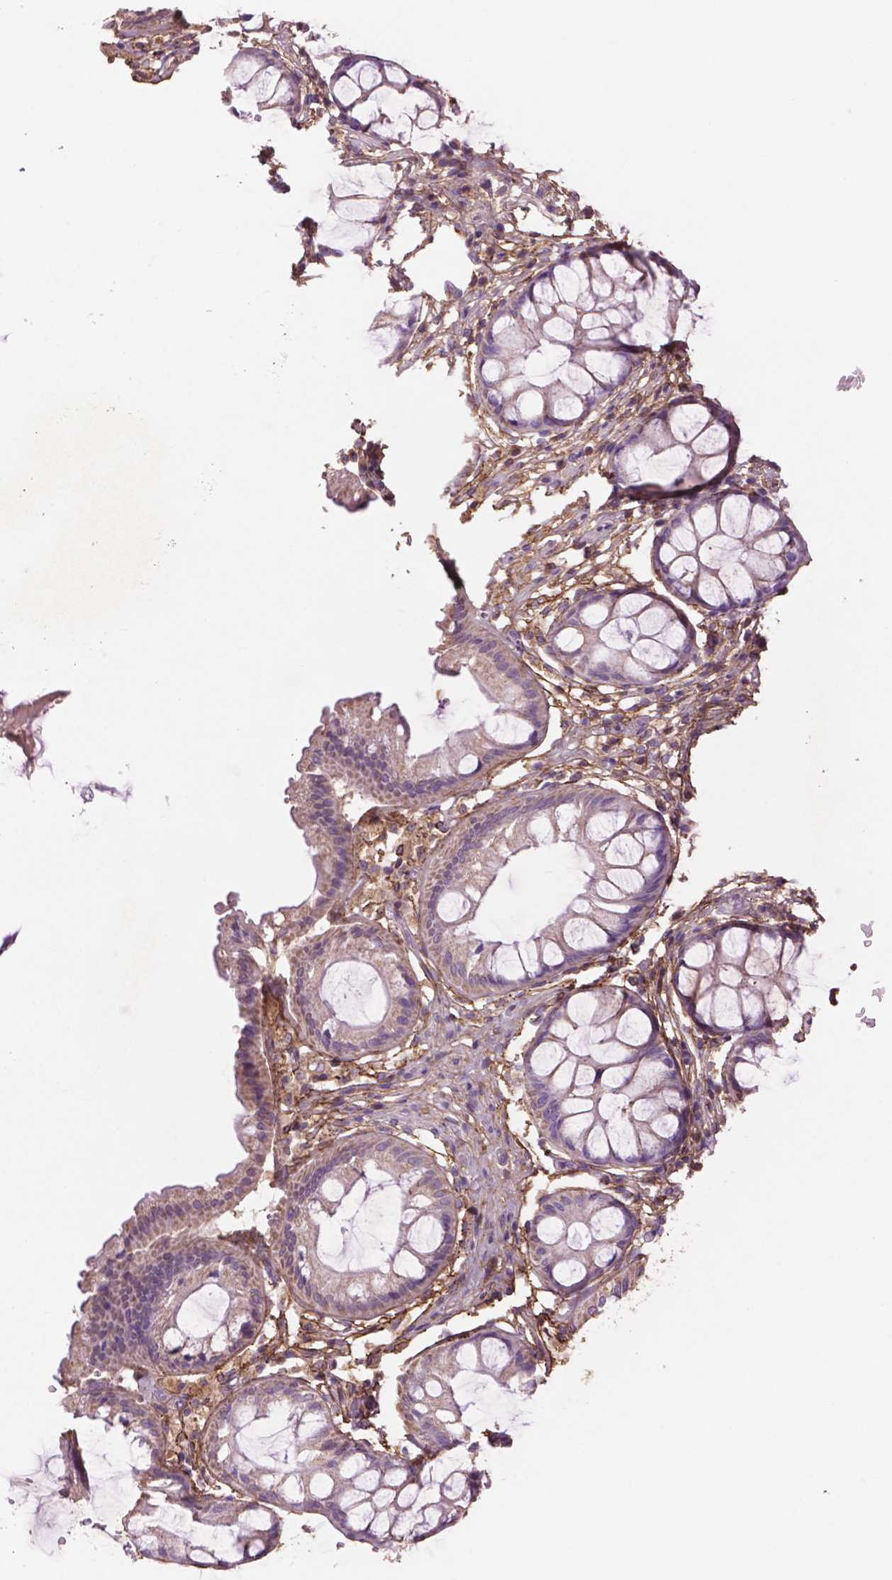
{"staining": {"intensity": "negative", "quantity": "none", "location": "none"}, "tissue": "rectum", "cell_type": "Glandular cells", "image_type": "normal", "snomed": [{"axis": "morphology", "description": "Normal tissue, NOS"}, {"axis": "topography", "description": "Rectum"}], "caption": "A high-resolution photomicrograph shows immunohistochemistry (IHC) staining of benign rectum, which exhibits no significant staining in glandular cells.", "gene": "LRRC3C", "patient": {"sex": "female", "age": 62}}